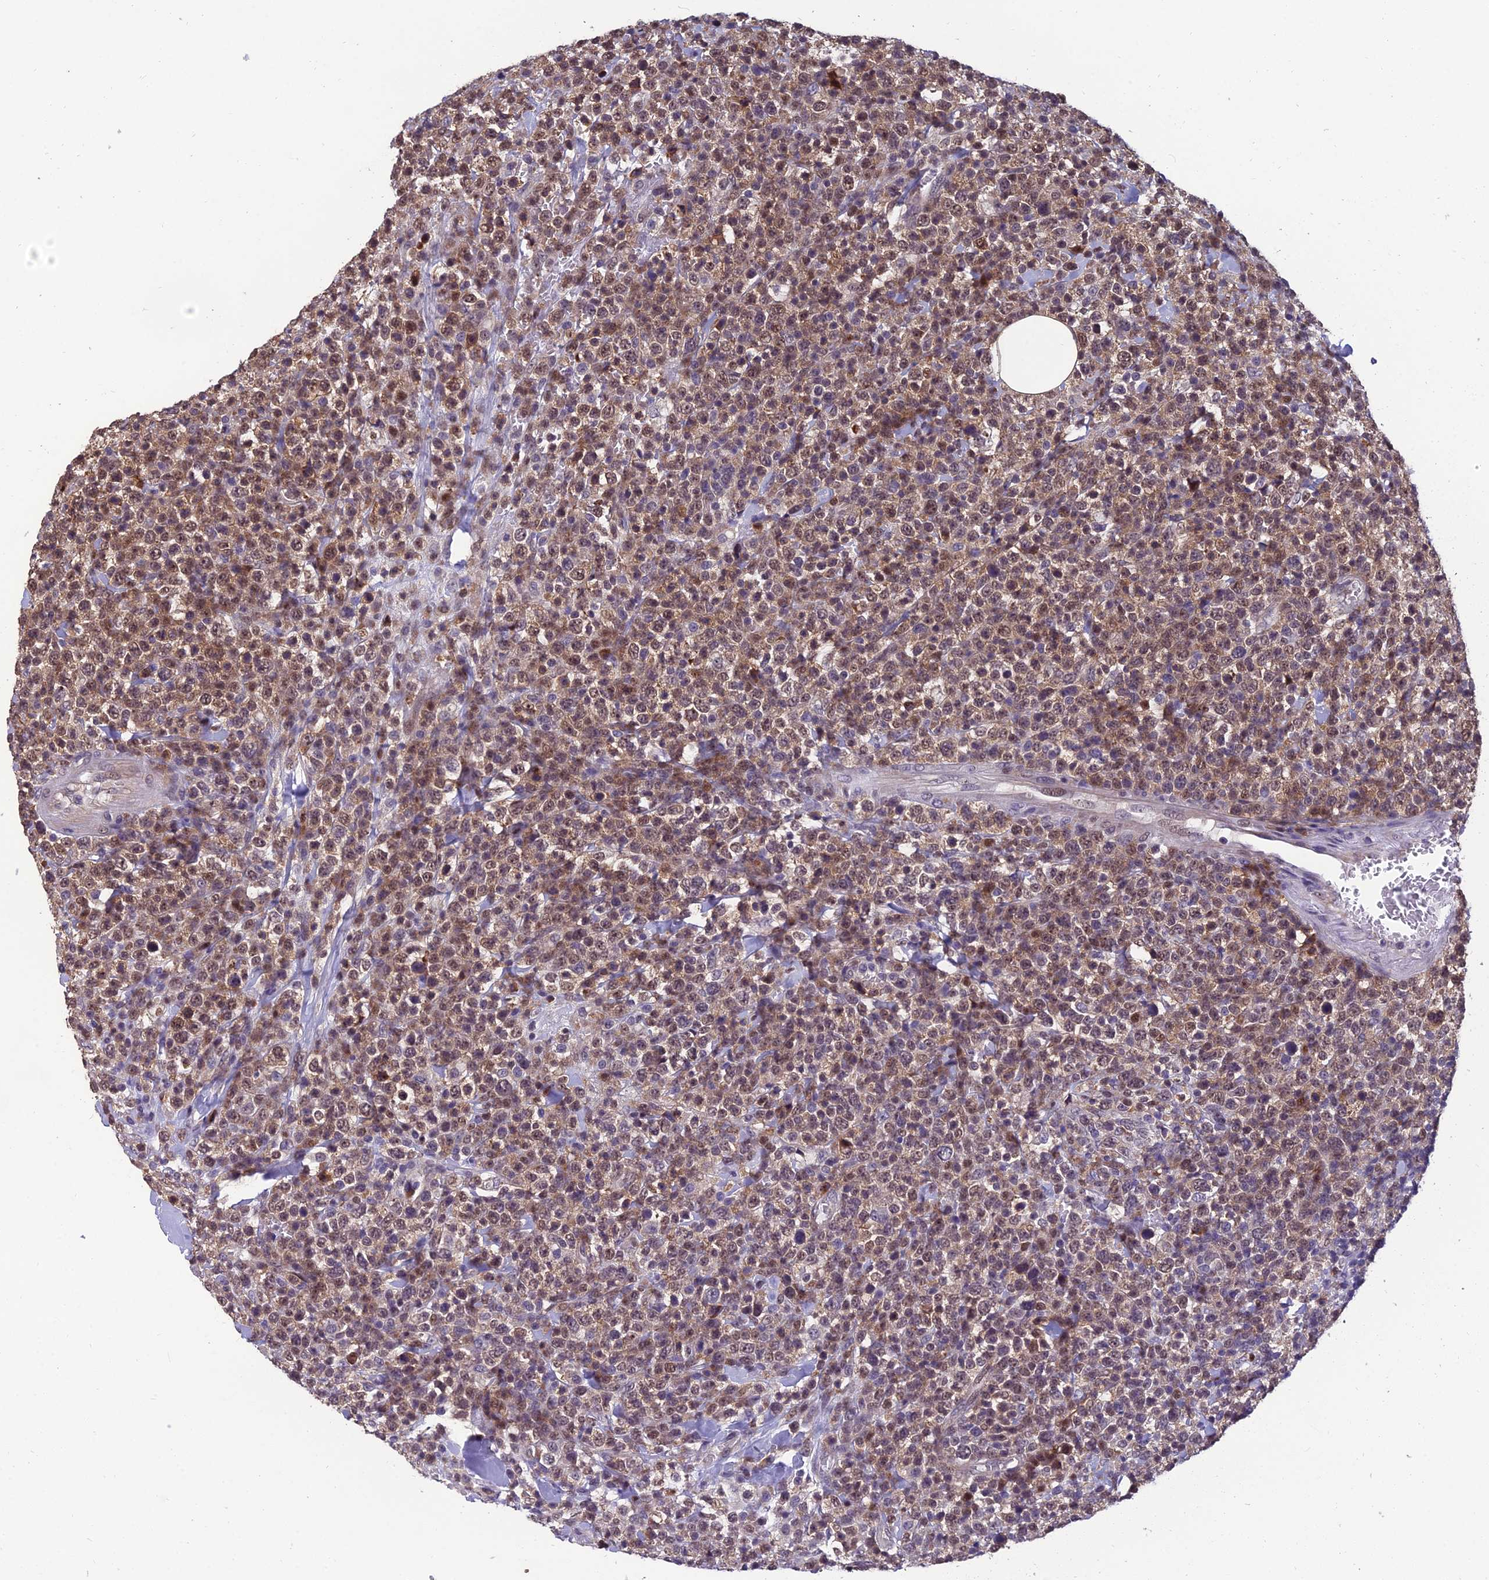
{"staining": {"intensity": "moderate", "quantity": ">75%", "location": "cytoplasmic/membranous,nuclear"}, "tissue": "lymphoma", "cell_type": "Tumor cells", "image_type": "cancer", "snomed": [{"axis": "morphology", "description": "Malignant lymphoma, non-Hodgkin's type, High grade"}, {"axis": "topography", "description": "Colon"}], "caption": "Lymphoma tissue demonstrates moderate cytoplasmic/membranous and nuclear staining in approximately >75% of tumor cells, visualized by immunohistochemistry.", "gene": "GRWD1", "patient": {"sex": "female", "age": 53}}